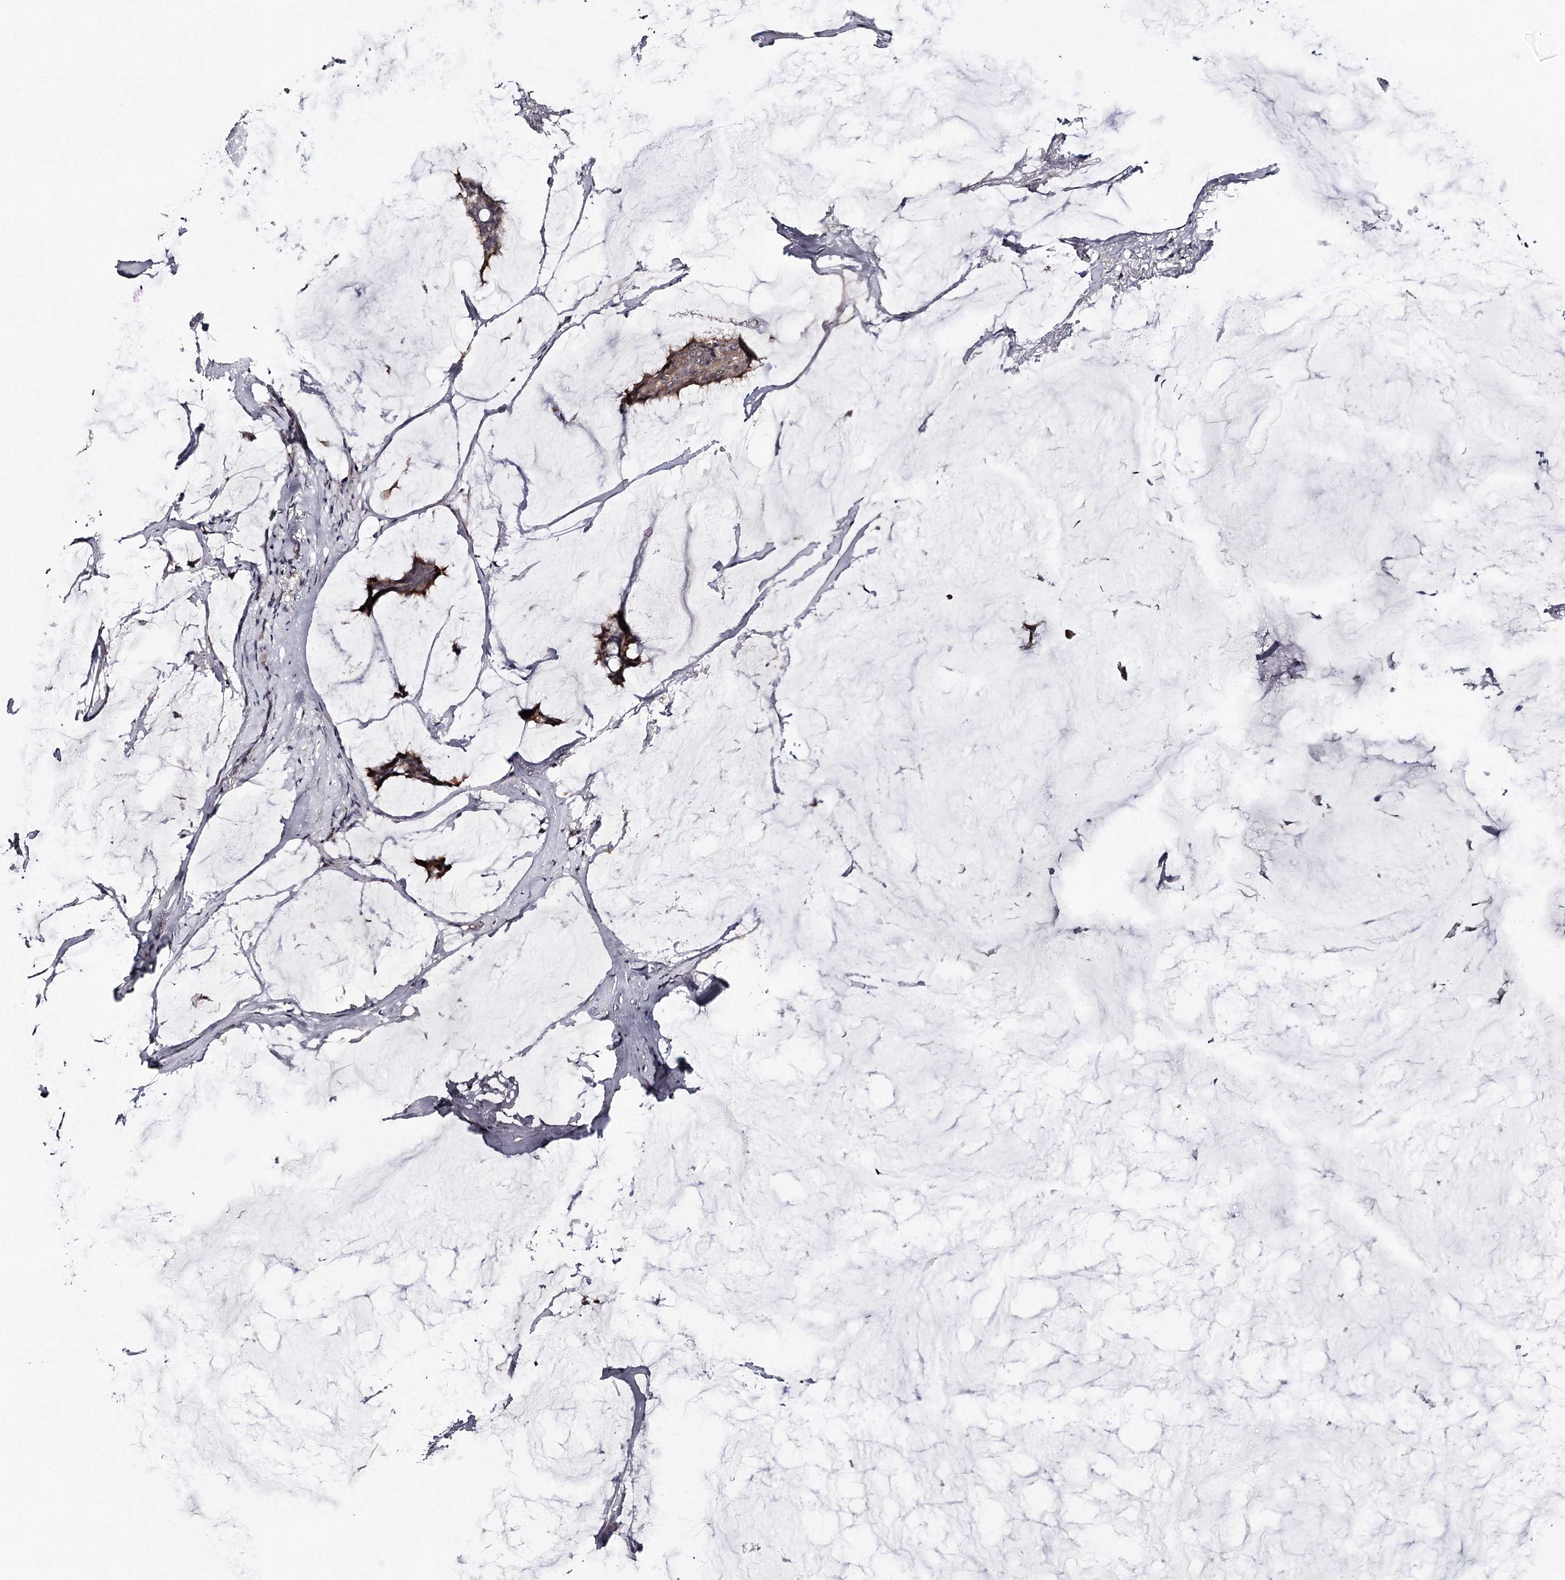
{"staining": {"intensity": "weak", "quantity": ">75%", "location": "cytoplasmic/membranous"}, "tissue": "breast cancer", "cell_type": "Tumor cells", "image_type": "cancer", "snomed": [{"axis": "morphology", "description": "Duct carcinoma"}, {"axis": "topography", "description": "Breast"}], "caption": "Immunohistochemical staining of intraductal carcinoma (breast) demonstrates low levels of weak cytoplasmic/membranous protein positivity in about >75% of tumor cells.", "gene": "GTSF1", "patient": {"sex": "female", "age": 93}}